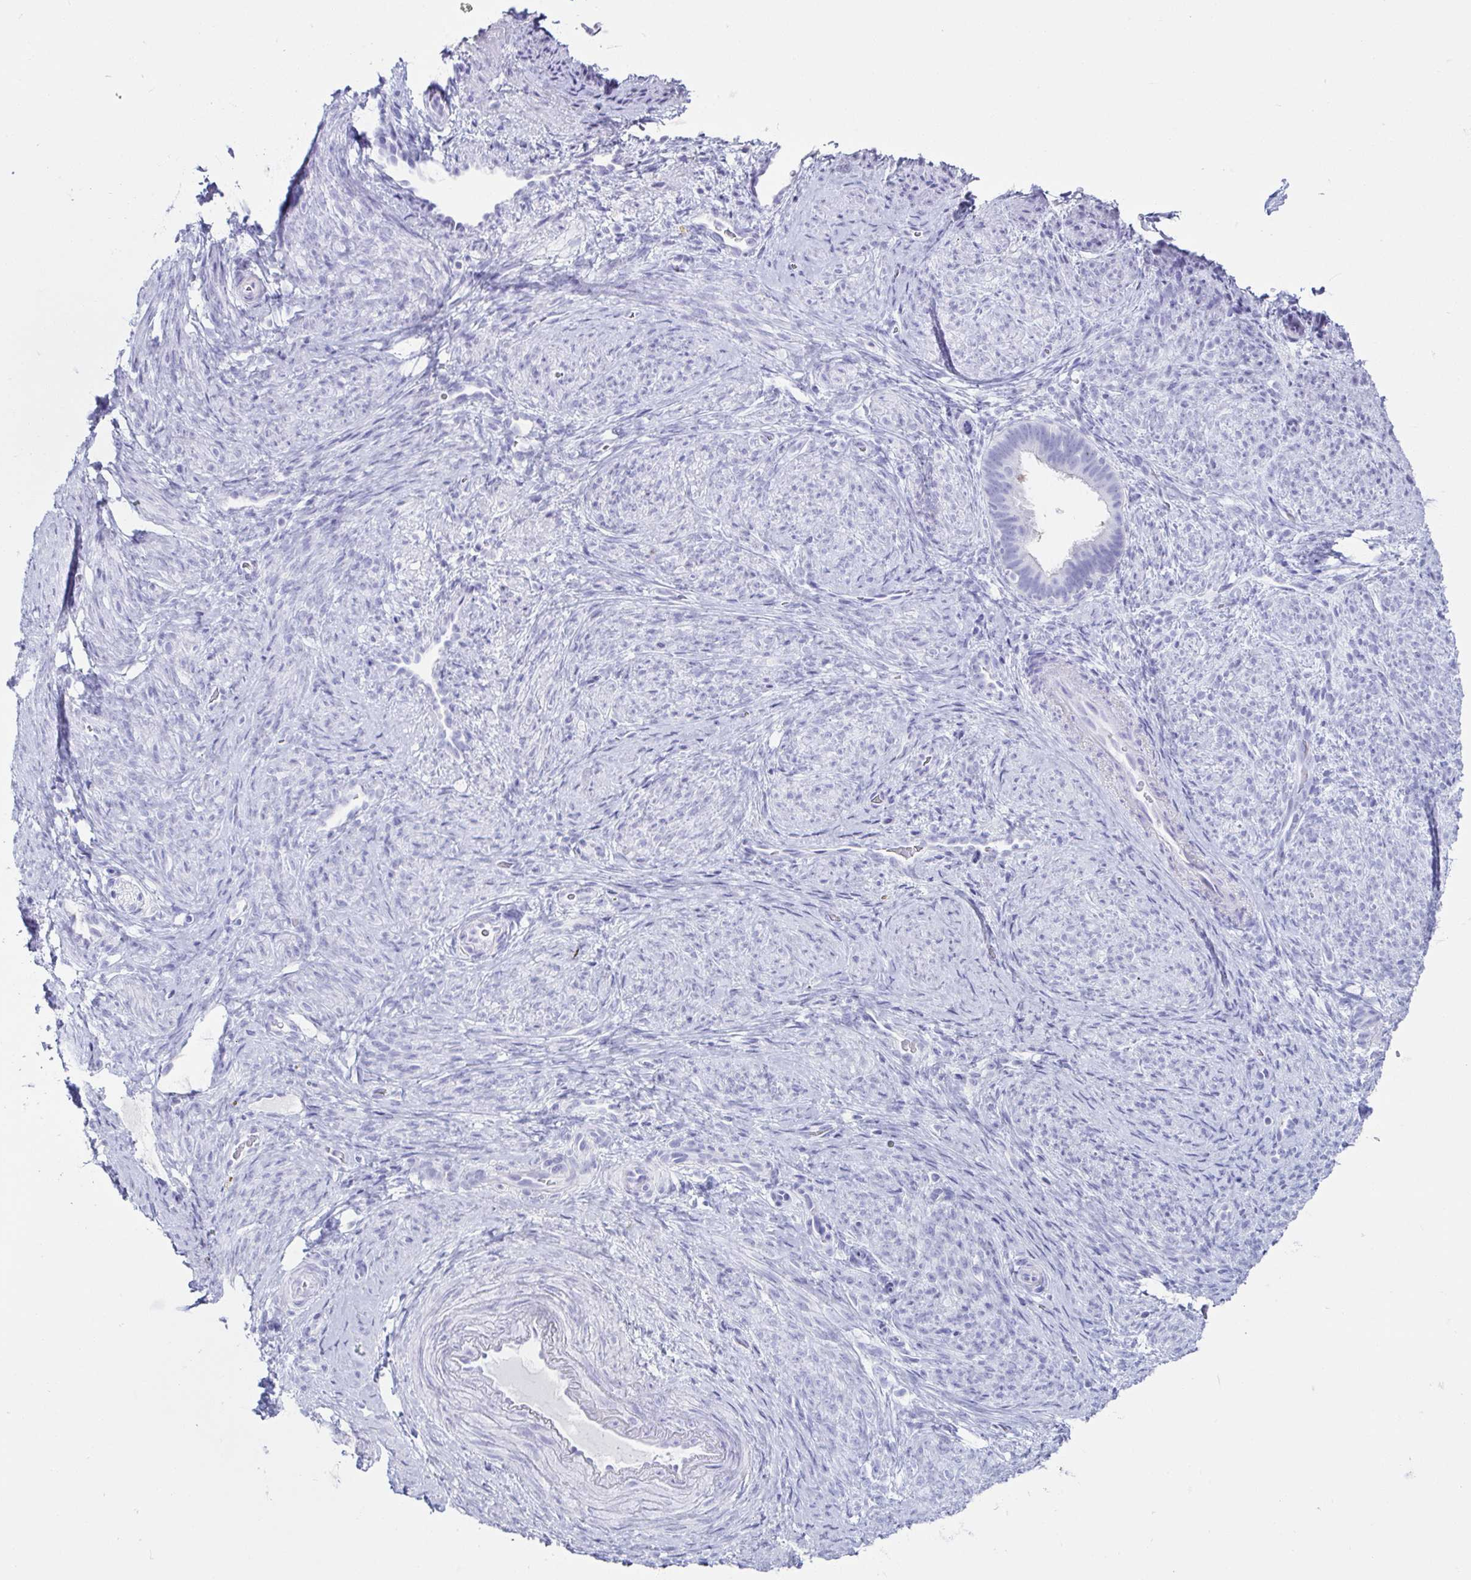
{"staining": {"intensity": "negative", "quantity": "none", "location": "none"}, "tissue": "endometrium", "cell_type": "Cells in endometrial stroma", "image_type": "normal", "snomed": [{"axis": "morphology", "description": "Normal tissue, NOS"}, {"axis": "topography", "description": "Endometrium"}], "caption": "Endometrium stained for a protein using immunohistochemistry reveals no positivity cells in endometrial stroma.", "gene": "CD164L2", "patient": {"sex": "female", "age": 34}}